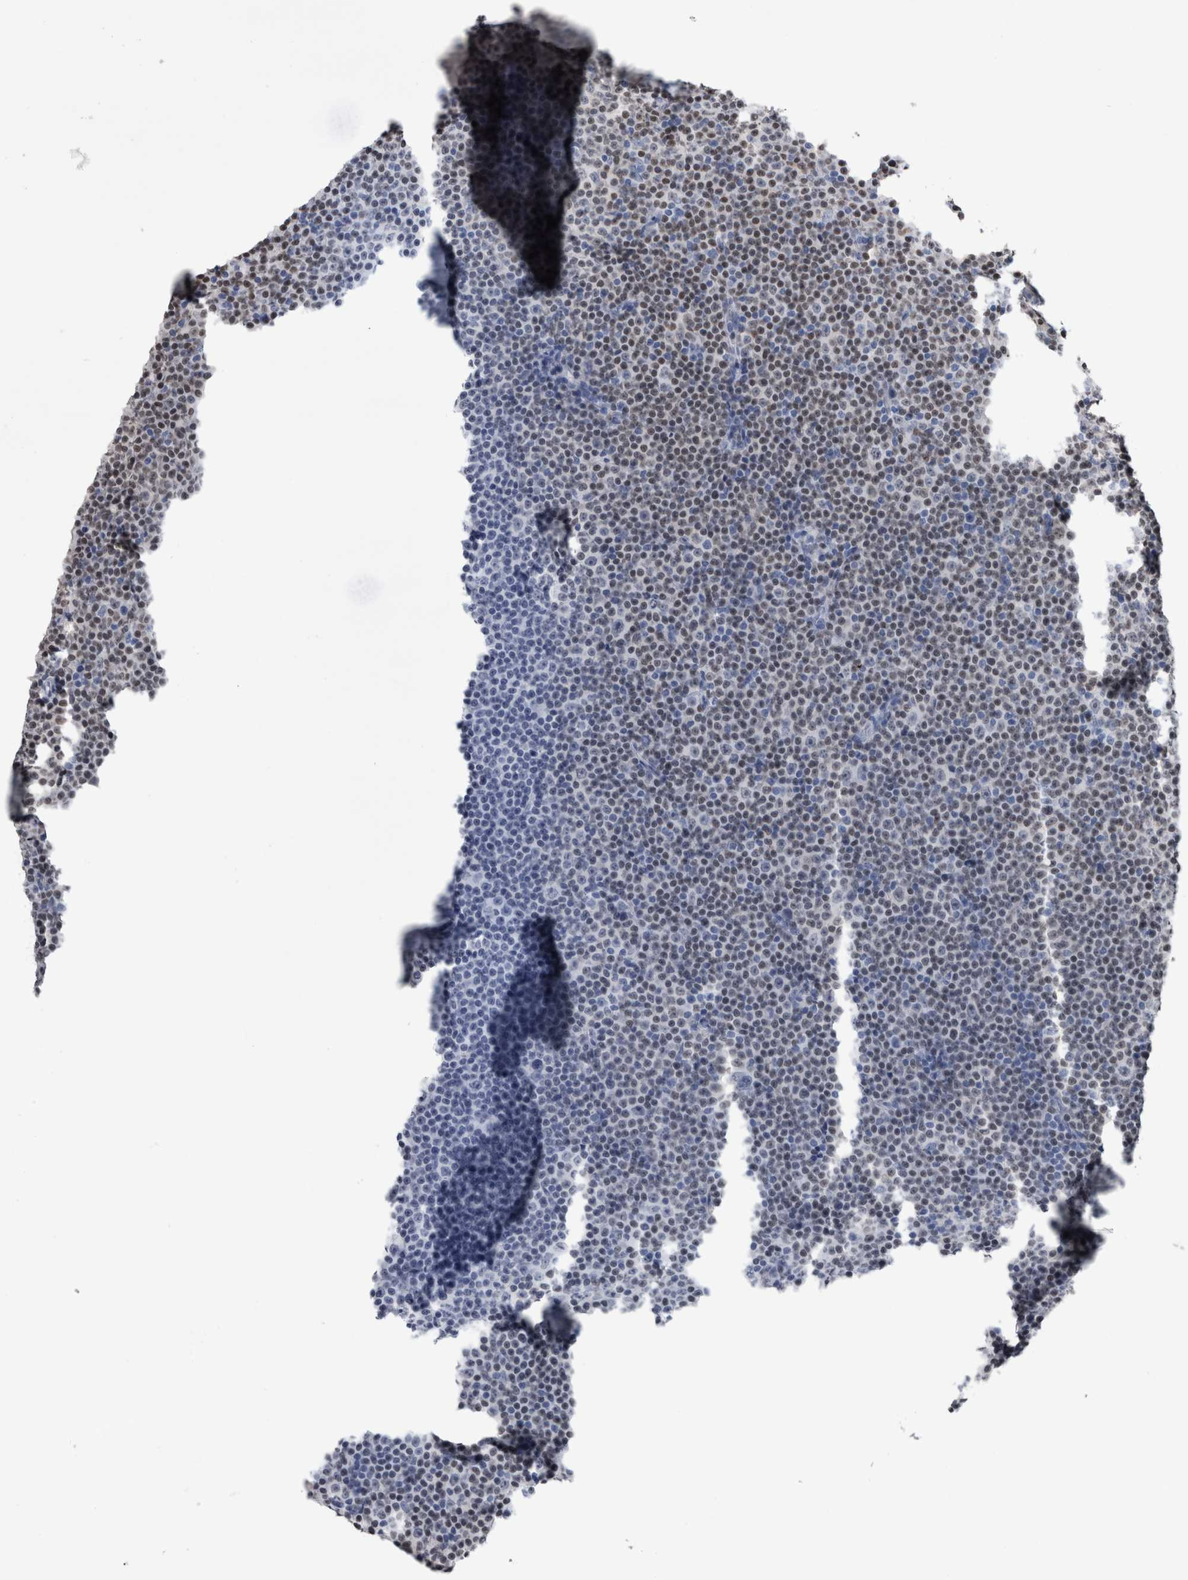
{"staining": {"intensity": "weak", "quantity": "25%-75%", "location": "nuclear"}, "tissue": "lymphoma", "cell_type": "Tumor cells", "image_type": "cancer", "snomed": [{"axis": "morphology", "description": "Malignant lymphoma, non-Hodgkin's type, Low grade"}, {"axis": "topography", "description": "Lymph node"}], "caption": "Tumor cells show low levels of weak nuclear expression in approximately 25%-75% of cells in human low-grade malignant lymphoma, non-Hodgkin's type.", "gene": "PAX5", "patient": {"sex": "female", "age": 67}}